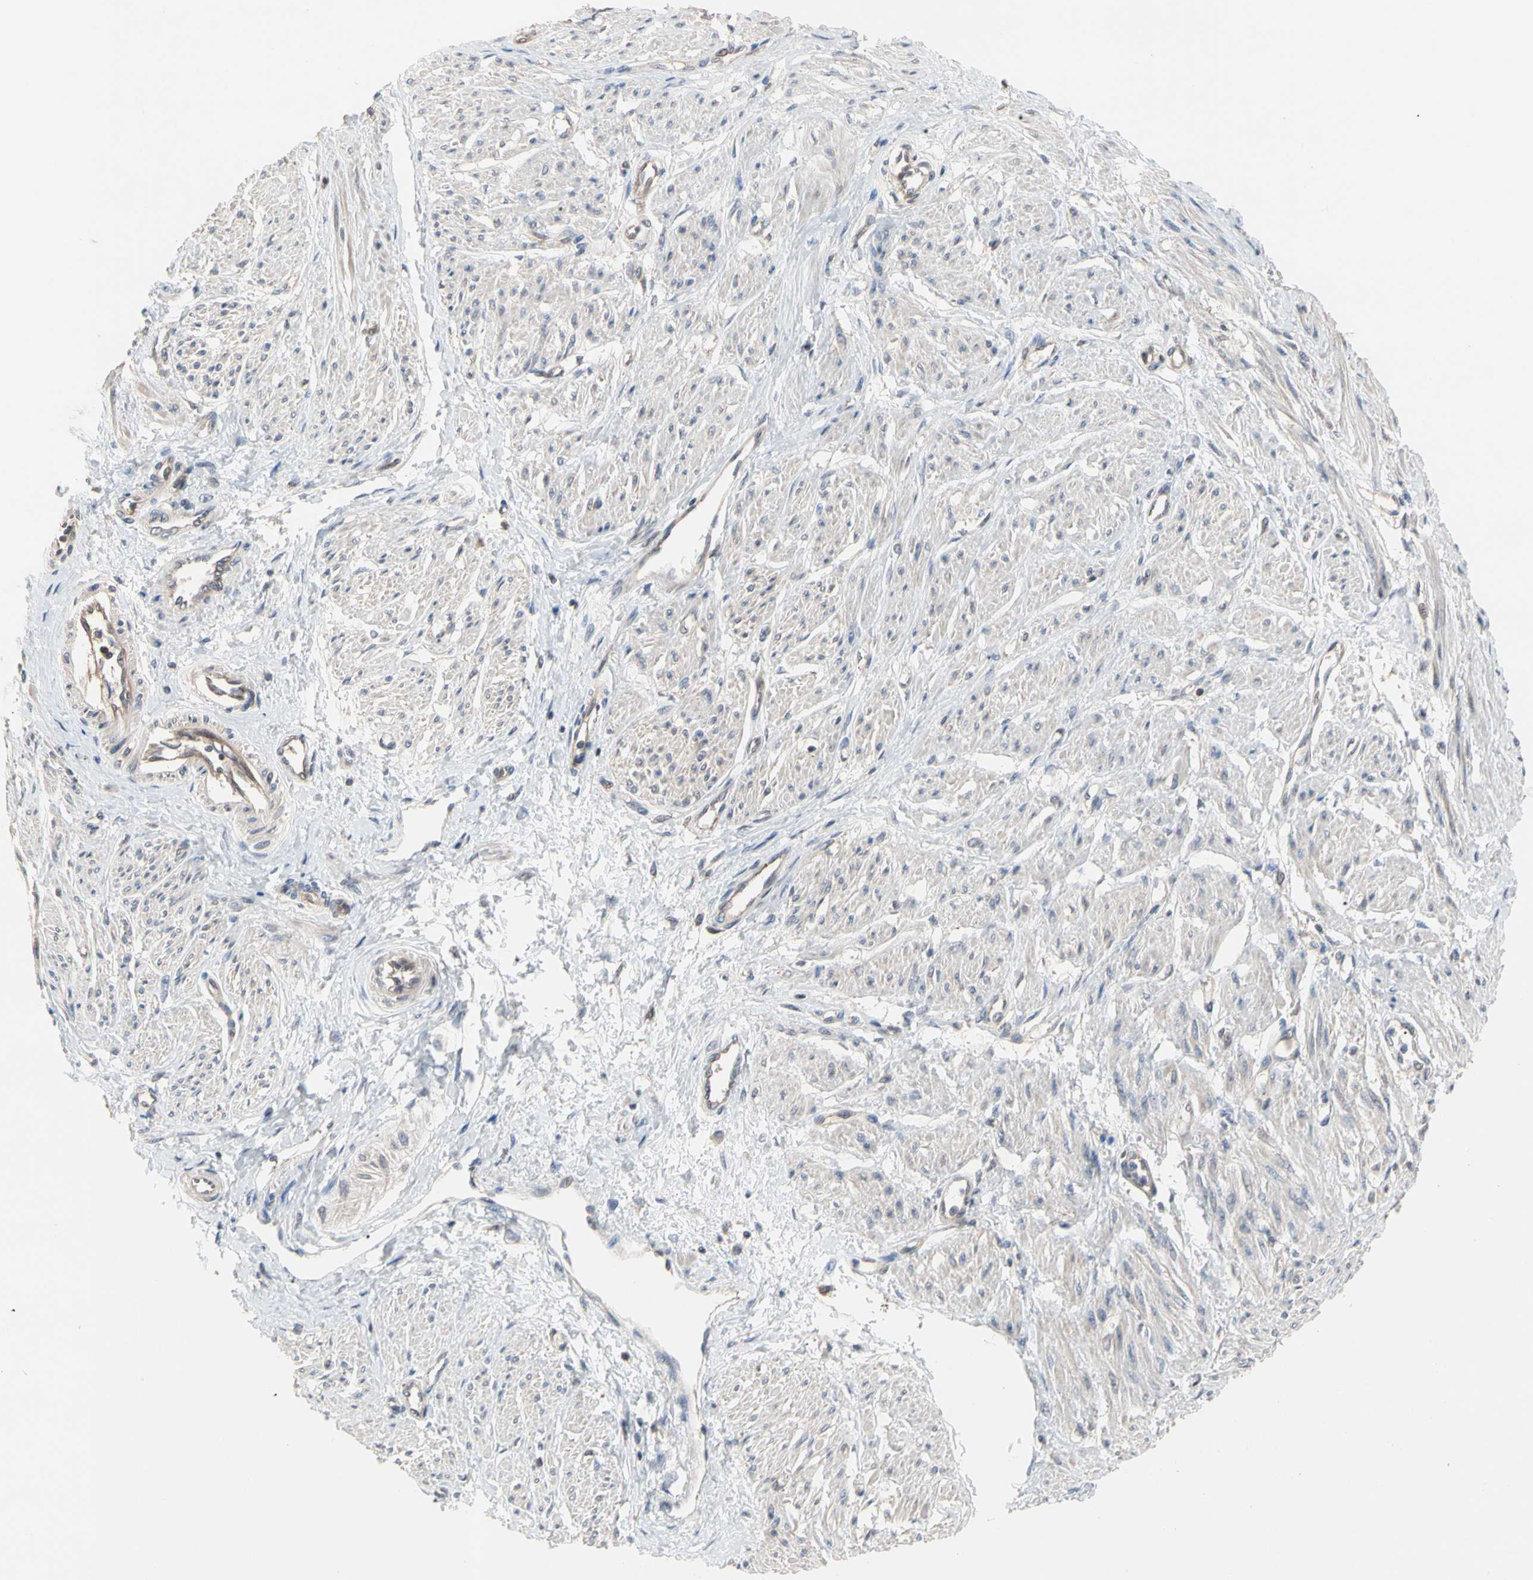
{"staining": {"intensity": "moderate", "quantity": "25%-75%", "location": "cytoplasmic/membranous"}, "tissue": "smooth muscle", "cell_type": "Smooth muscle cells", "image_type": "normal", "snomed": [{"axis": "morphology", "description": "Normal tissue, NOS"}, {"axis": "topography", "description": "Smooth muscle"}, {"axis": "topography", "description": "Uterus"}], "caption": "This photomicrograph shows immunohistochemistry (IHC) staining of unremarkable smooth muscle, with medium moderate cytoplasmic/membranous staining in about 25%-75% of smooth muscle cells.", "gene": "DPP8", "patient": {"sex": "female", "age": 39}}